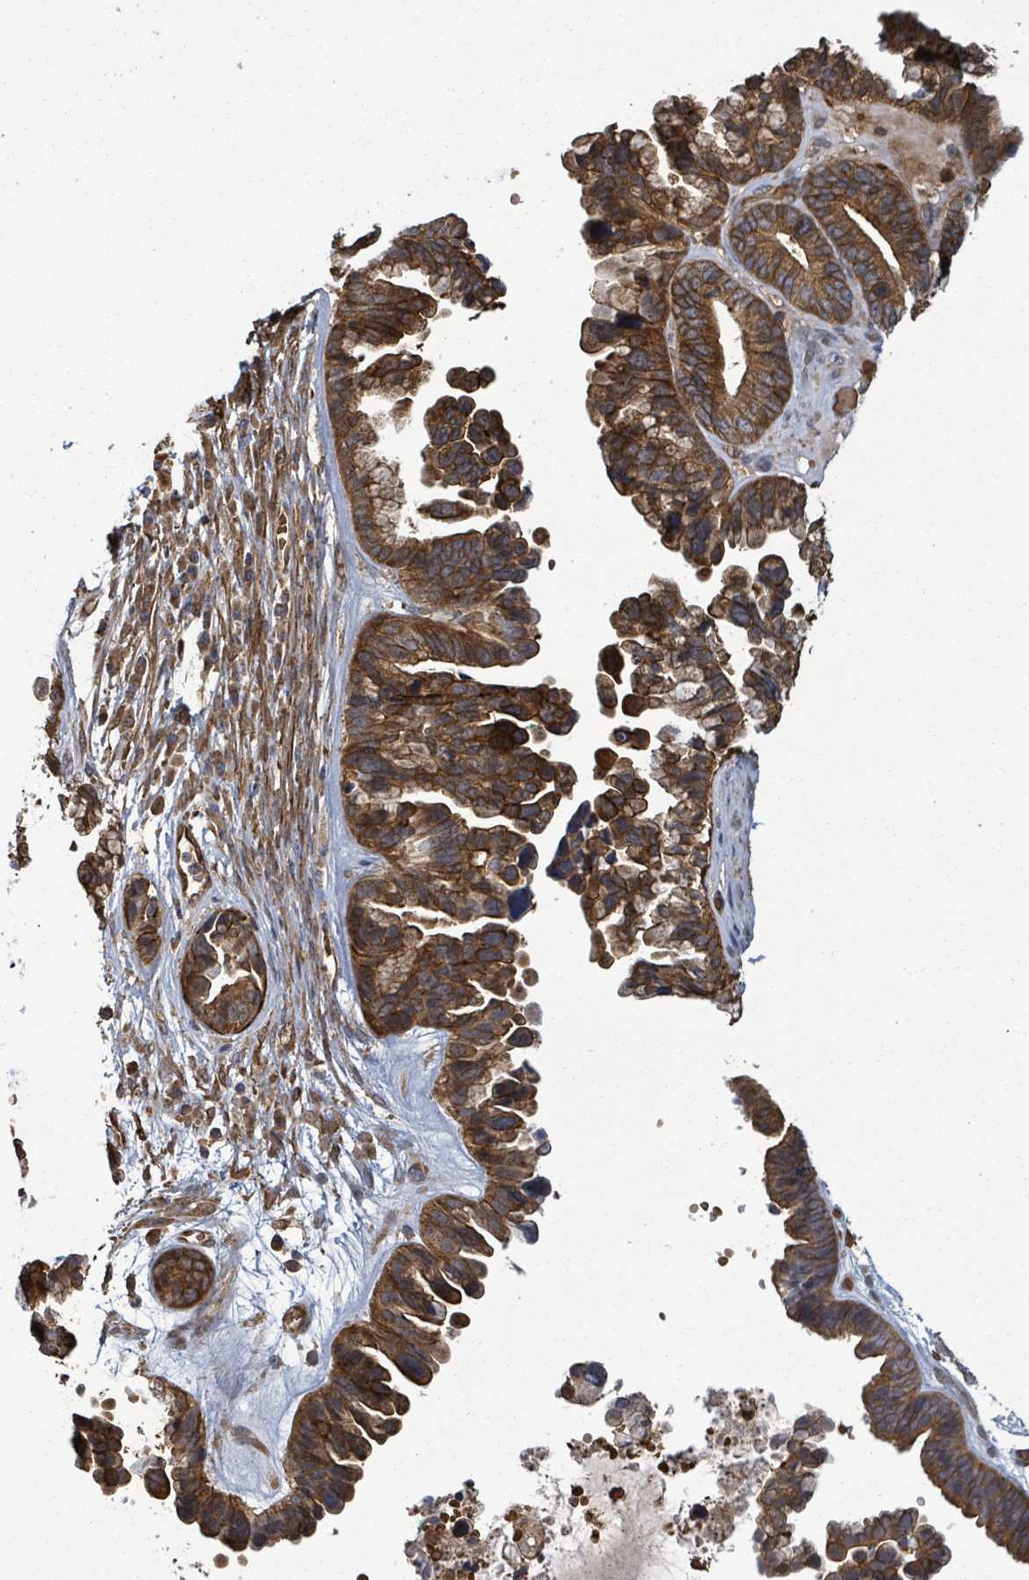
{"staining": {"intensity": "moderate", "quantity": ">75%", "location": "cytoplasmic/membranous"}, "tissue": "ovarian cancer", "cell_type": "Tumor cells", "image_type": "cancer", "snomed": [{"axis": "morphology", "description": "Cystadenocarcinoma, serous, NOS"}, {"axis": "topography", "description": "Ovary"}], "caption": "High-power microscopy captured an immunohistochemistry micrograph of ovarian cancer, revealing moderate cytoplasmic/membranous positivity in approximately >75% of tumor cells.", "gene": "MAP3K6", "patient": {"sex": "female", "age": 56}}